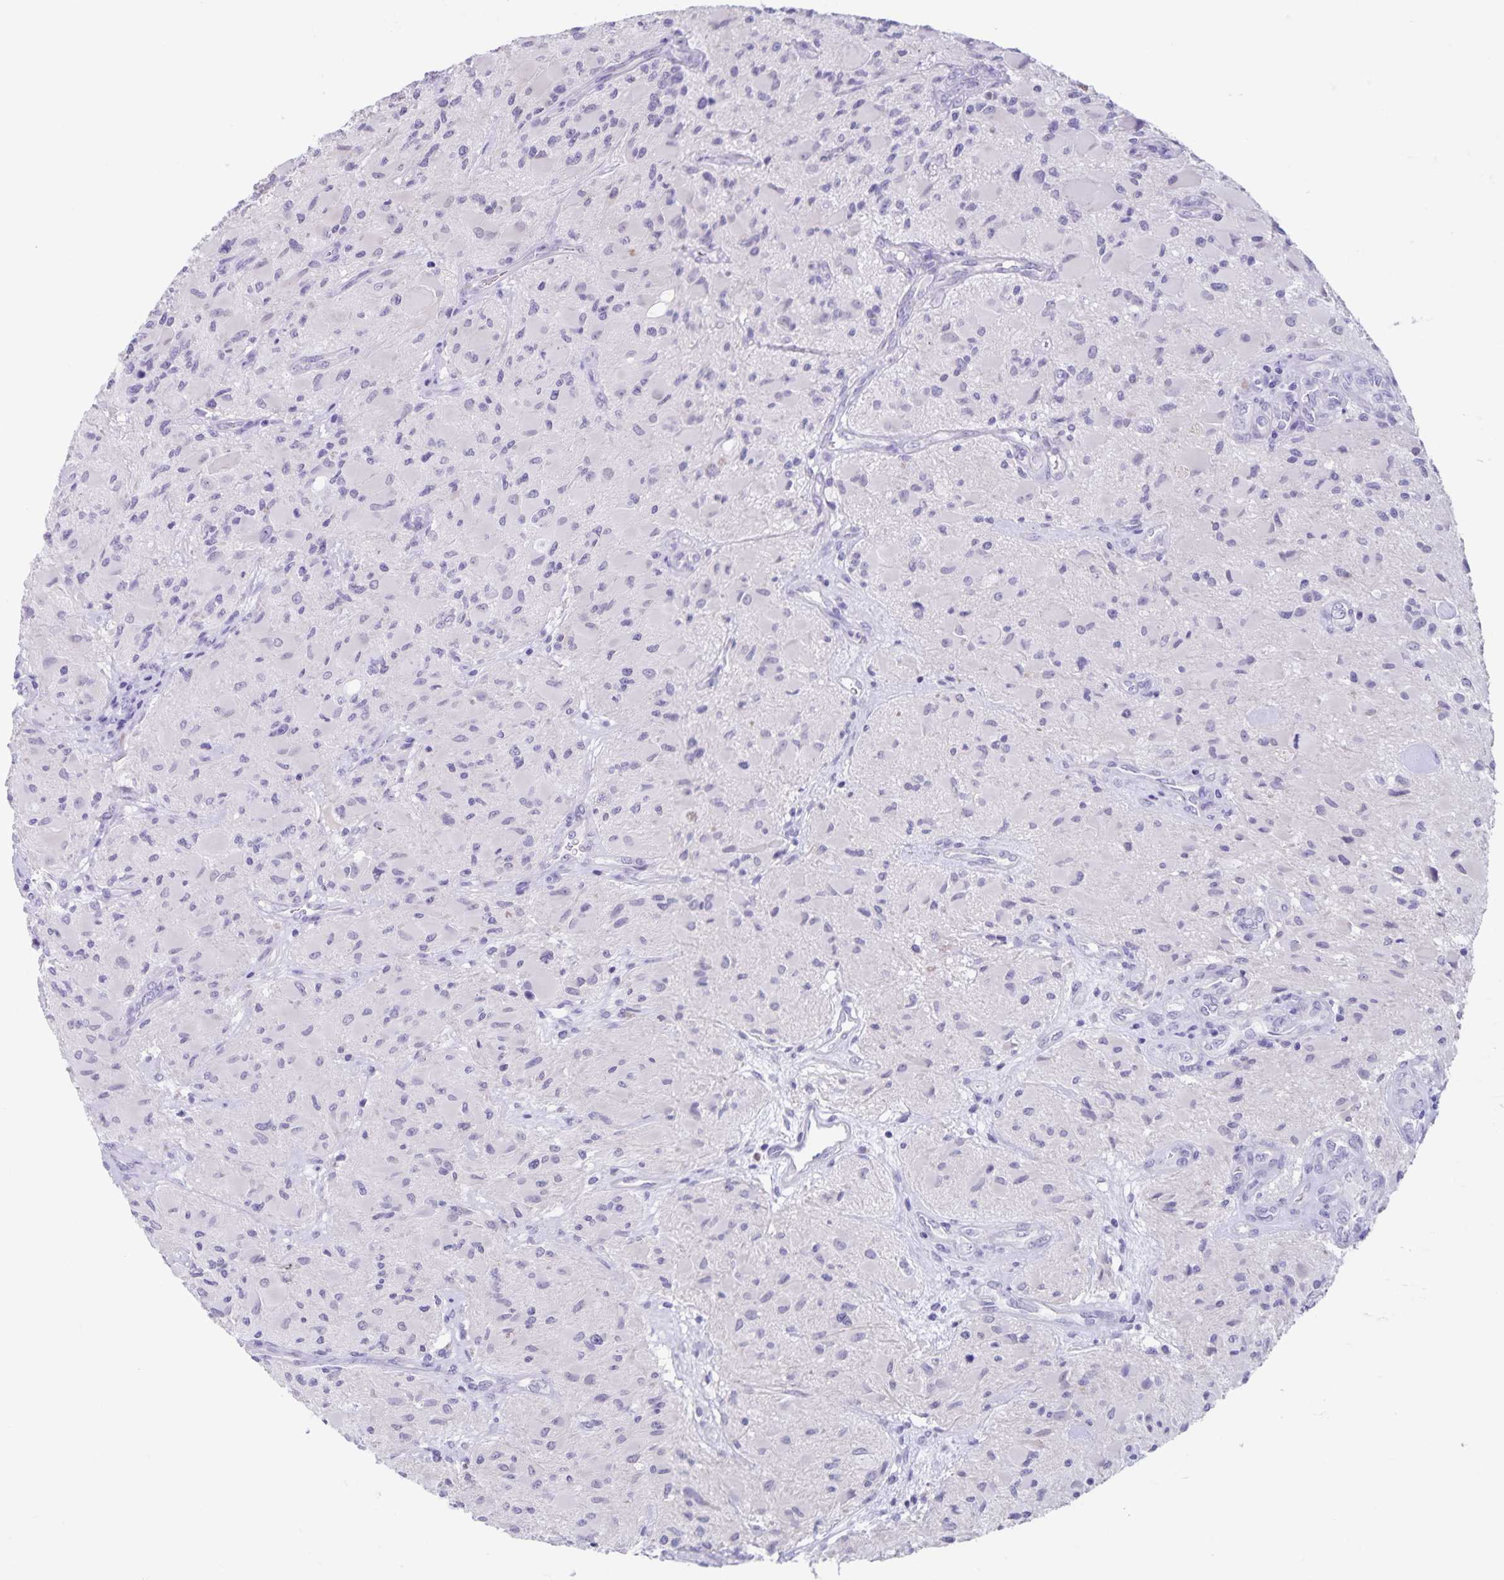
{"staining": {"intensity": "negative", "quantity": "none", "location": "none"}, "tissue": "glioma", "cell_type": "Tumor cells", "image_type": "cancer", "snomed": [{"axis": "morphology", "description": "Glioma, malignant, High grade"}, {"axis": "topography", "description": "Brain"}], "caption": "Tumor cells show no significant protein positivity in glioma.", "gene": "C11orf42", "patient": {"sex": "female", "age": 65}}